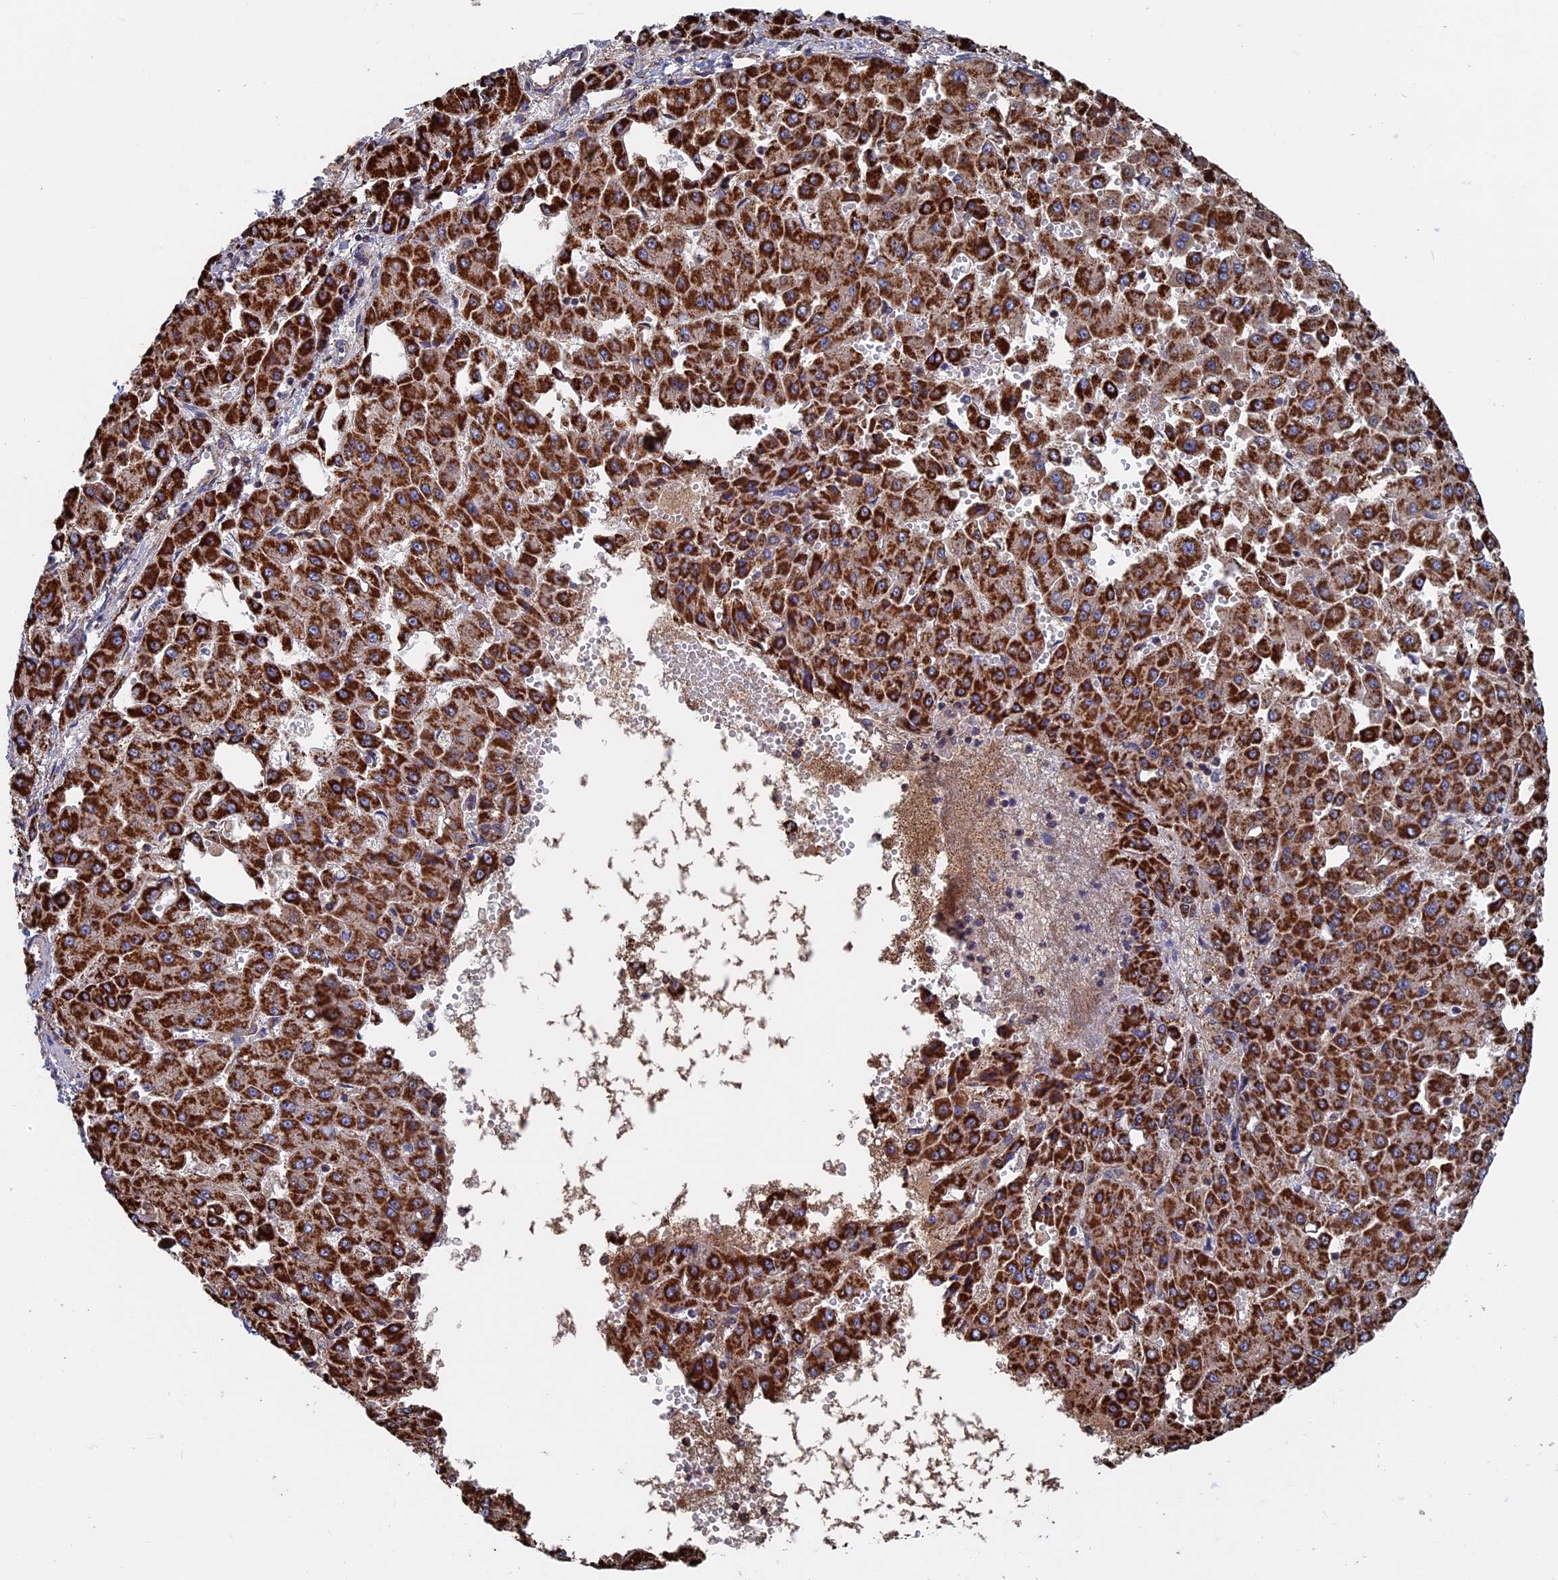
{"staining": {"intensity": "strong", "quantity": ">75%", "location": "cytoplasmic/membranous"}, "tissue": "liver cancer", "cell_type": "Tumor cells", "image_type": "cancer", "snomed": [{"axis": "morphology", "description": "Carcinoma, Hepatocellular, NOS"}, {"axis": "topography", "description": "Liver"}], "caption": "Immunohistochemical staining of liver cancer displays strong cytoplasmic/membranous protein expression in about >75% of tumor cells.", "gene": "SEC24D", "patient": {"sex": "male", "age": 47}}